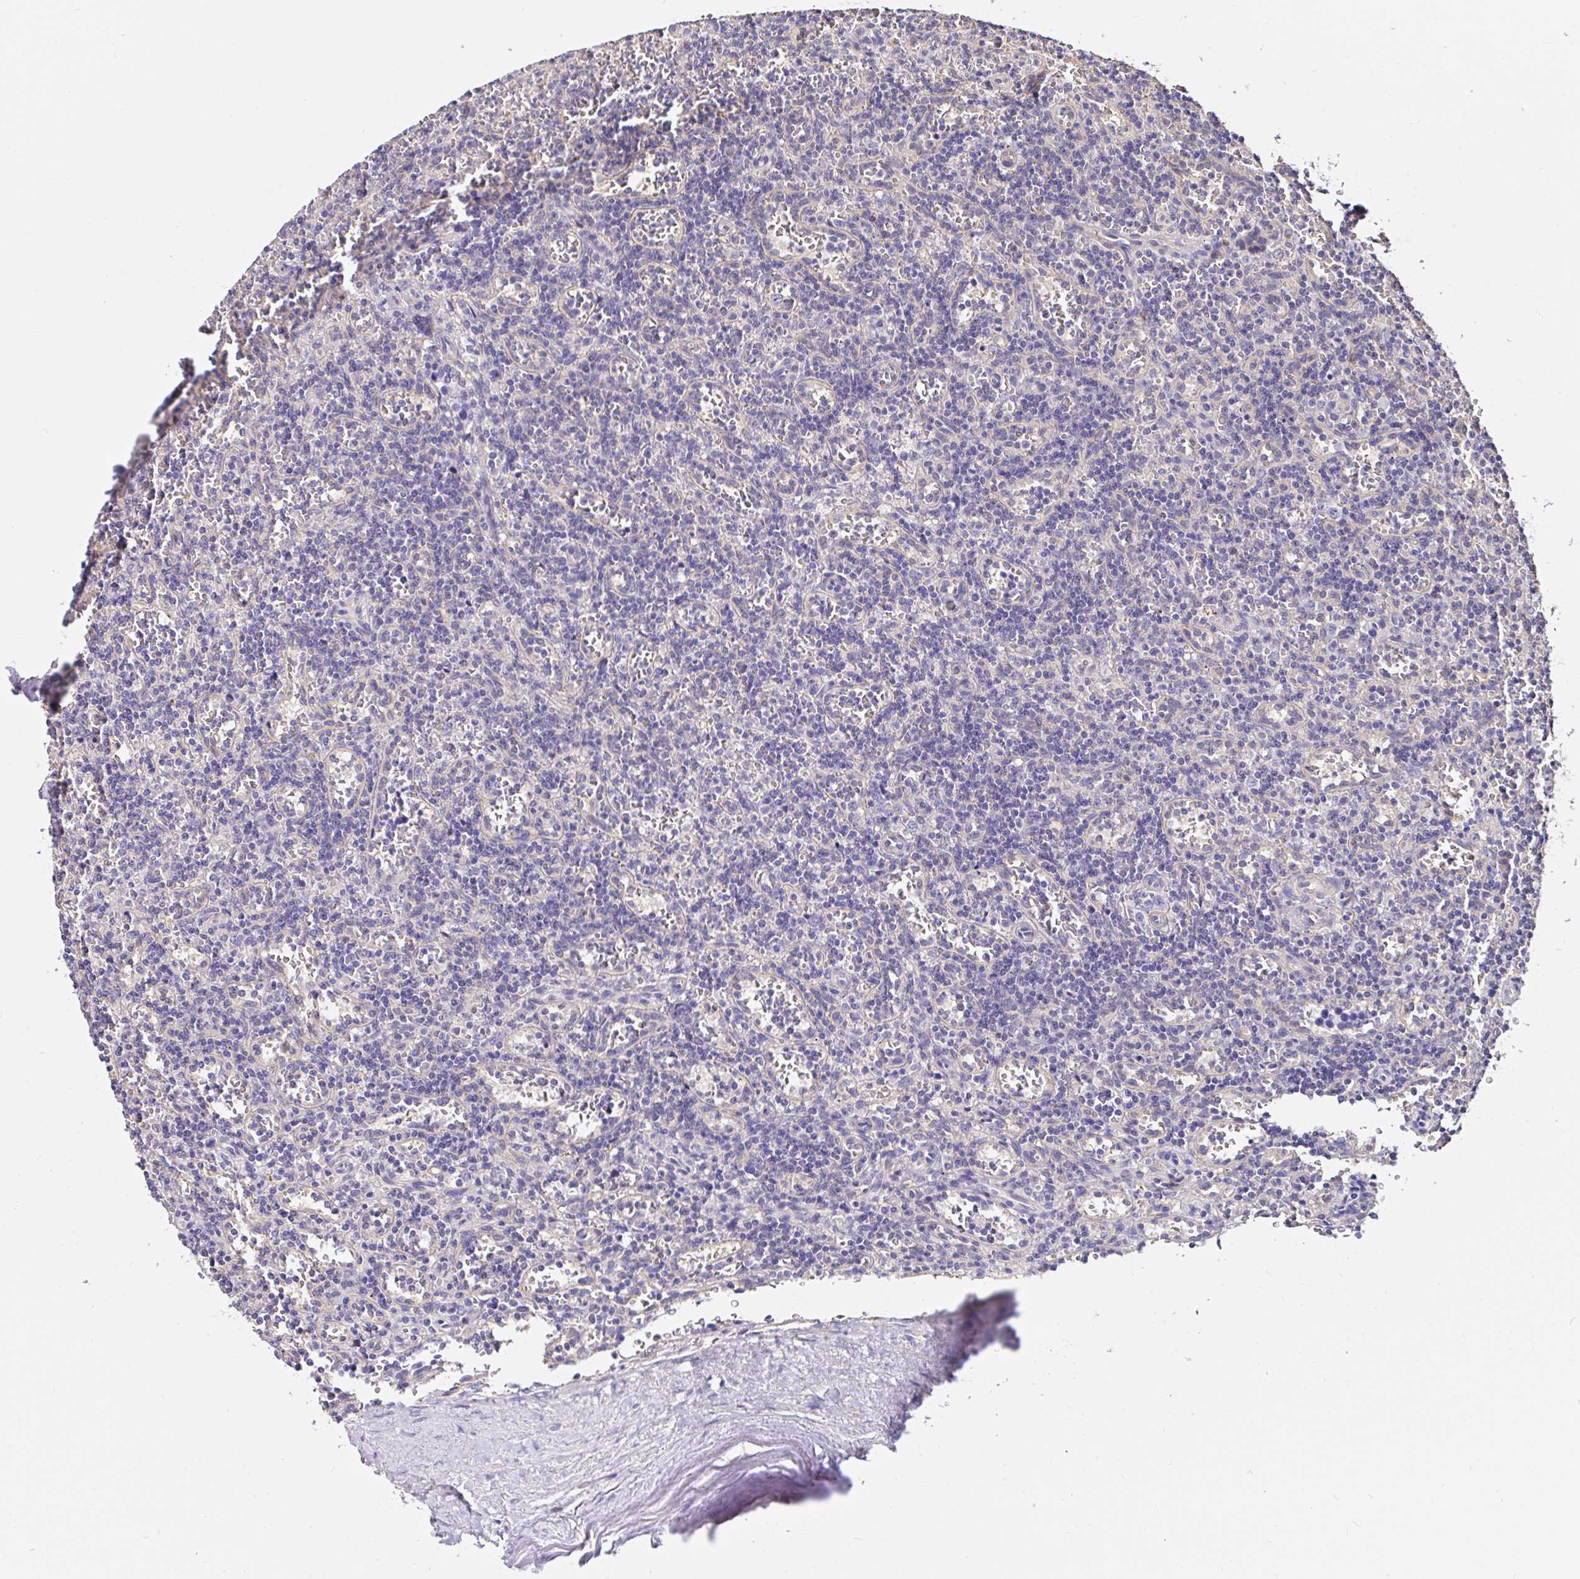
{"staining": {"intensity": "negative", "quantity": "none", "location": "none"}, "tissue": "lymphoma", "cell_type": "Tumor cells", "image_type": "cancer", "snomed": [{"axis": "morphology", "description": "Malignant lymphoma, non-Hodgkin's type, Low grade"}, {"axis": "topography", "description": "Spleen"}], "caption": "Immunohistochemistry (IHC) of human lymphoma reveals no staining in tumor cells.", "gene": "RSRP1", "patient": {"sex": "male", "age": 73}}